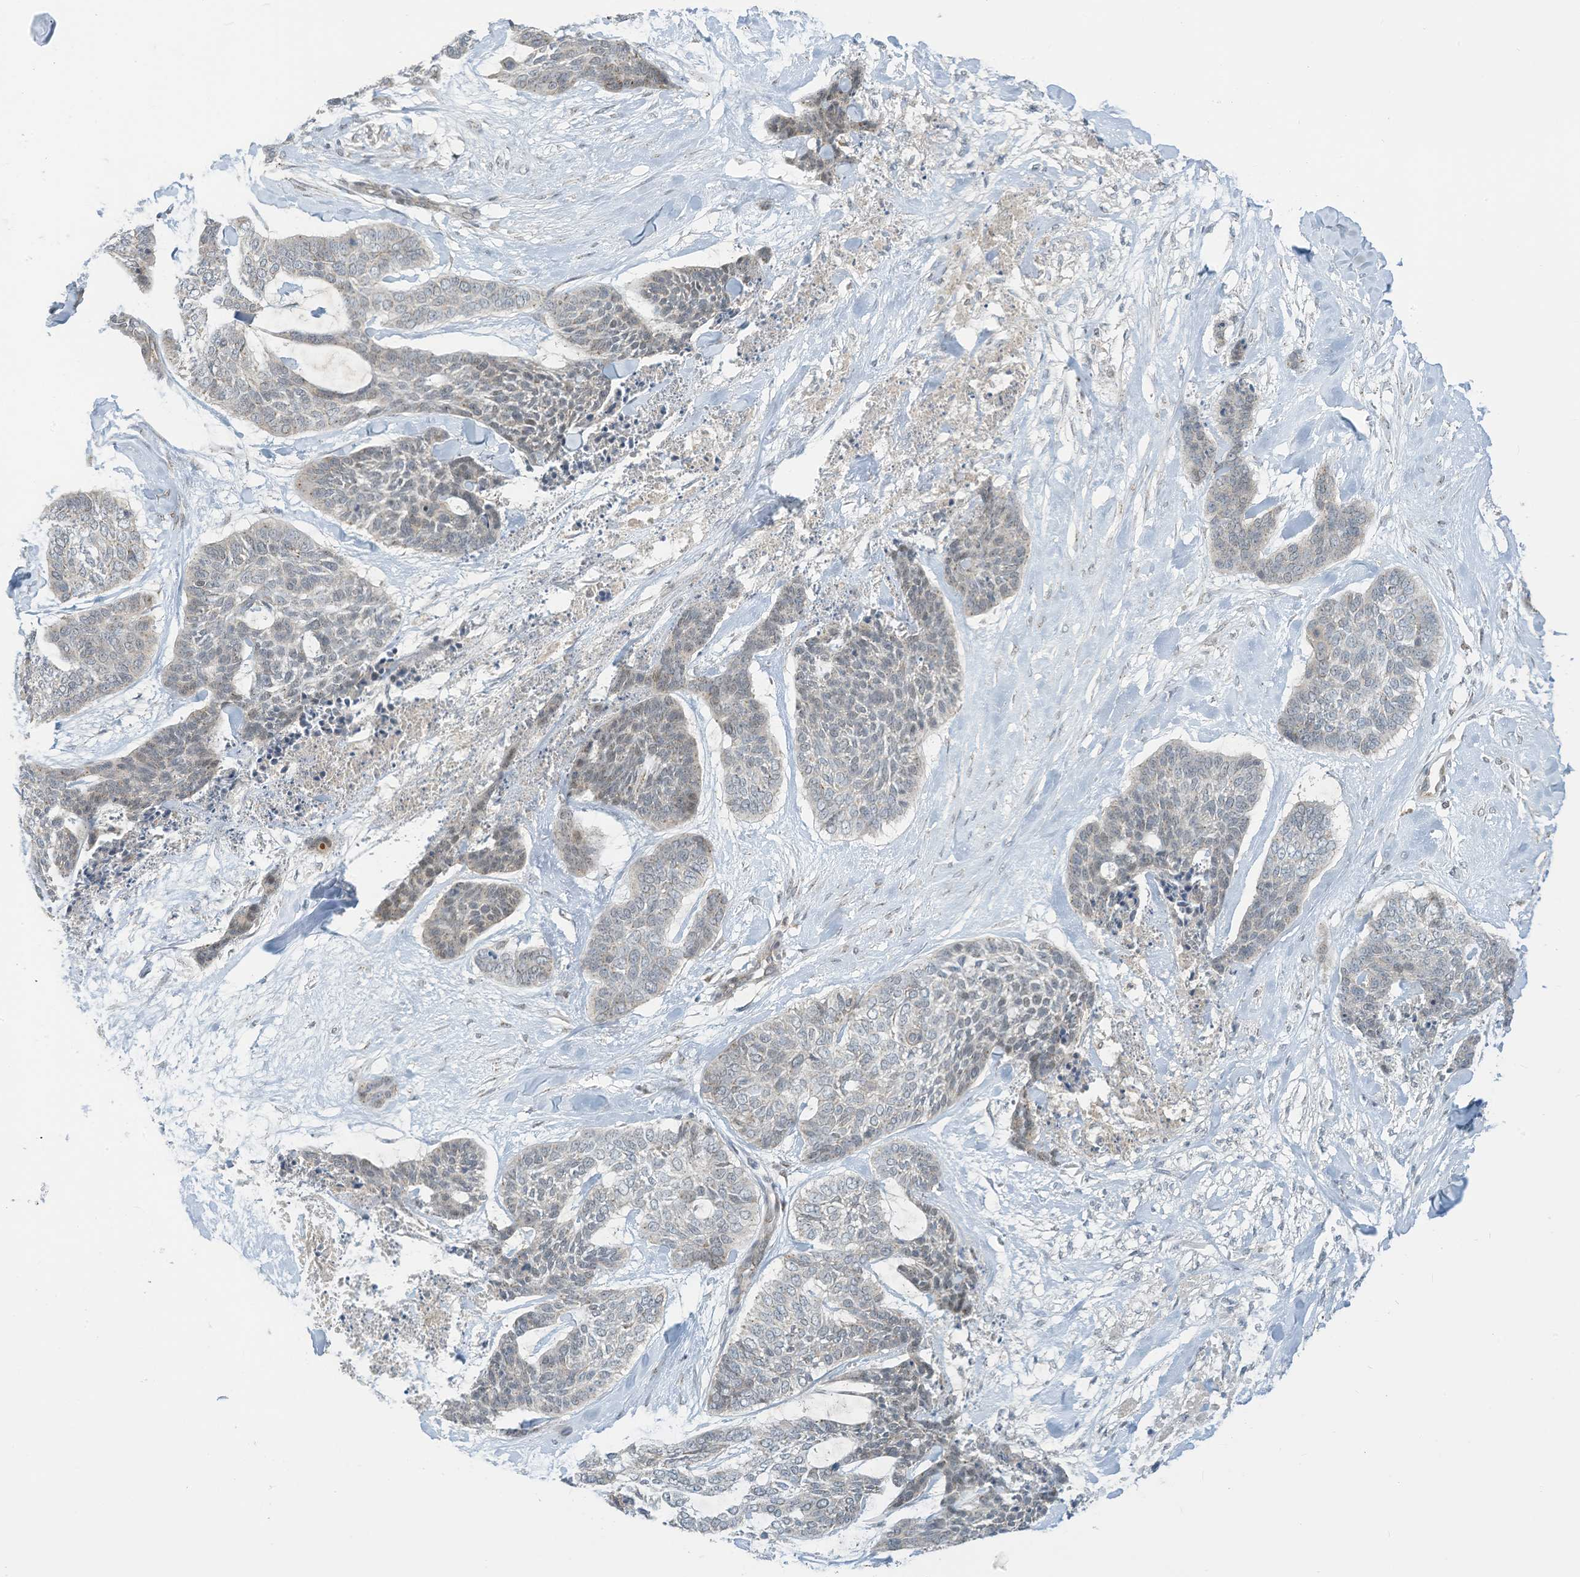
{"staining": {"intensity": "negative", "quantity": "none", "location": "none"}, "tissue": "skin cancer", "cell_type": "Tumor cells", "image_type": "cancer", "snomed": [{"axis": "morphology", "description": "Basal cell carcinoma"}, {"axis": "topography", "description": "Skin"}], "caption": "A high-resolution micrograph shows immunohistochemistry staining of basal cell carcinoma (skin), which demonstrates no significant staining in tumor cells.", "gene": "PARVG", "patient": {"sex": "female", "age": 64}}